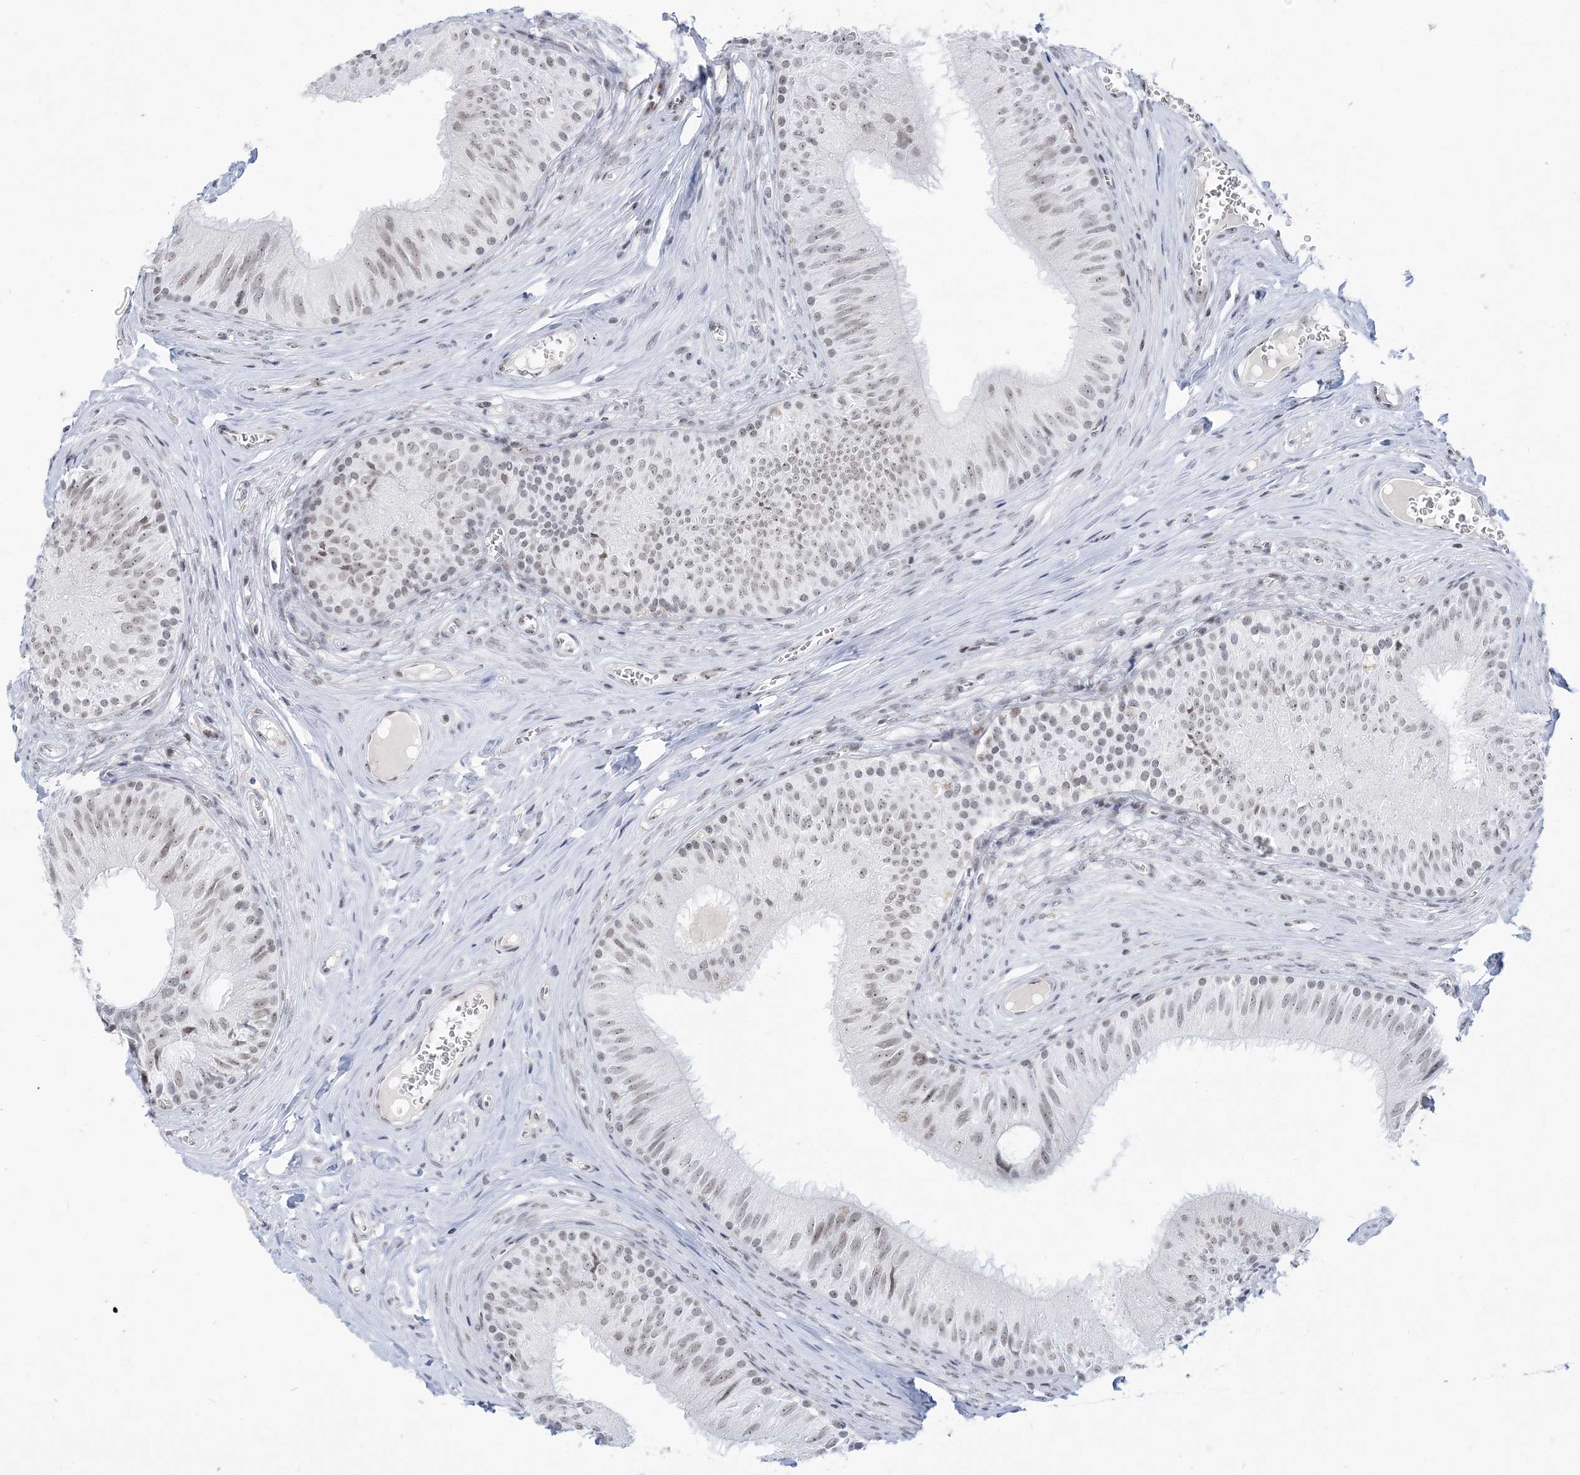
{"staining": {"intensity": "strong", "quantity": "25%-75%", "location": "nuclear"}, "tissue": "epididymis", "cell_type": "Glandular cells", "image_type": "normal", "snomed": [{"axis": "morphology", "description": "Normal tissue, NOS"}, {"axis": "topography", "description": "Epididymis"}], "caption": "A micrograph showing strong nuclear expression in about 25%-75% of glandular cells in benign epididymis, as visualized by brown immunohistochemical staining.", "gene": "DDX21", "patient": {"sex": "male", "age": 46}}